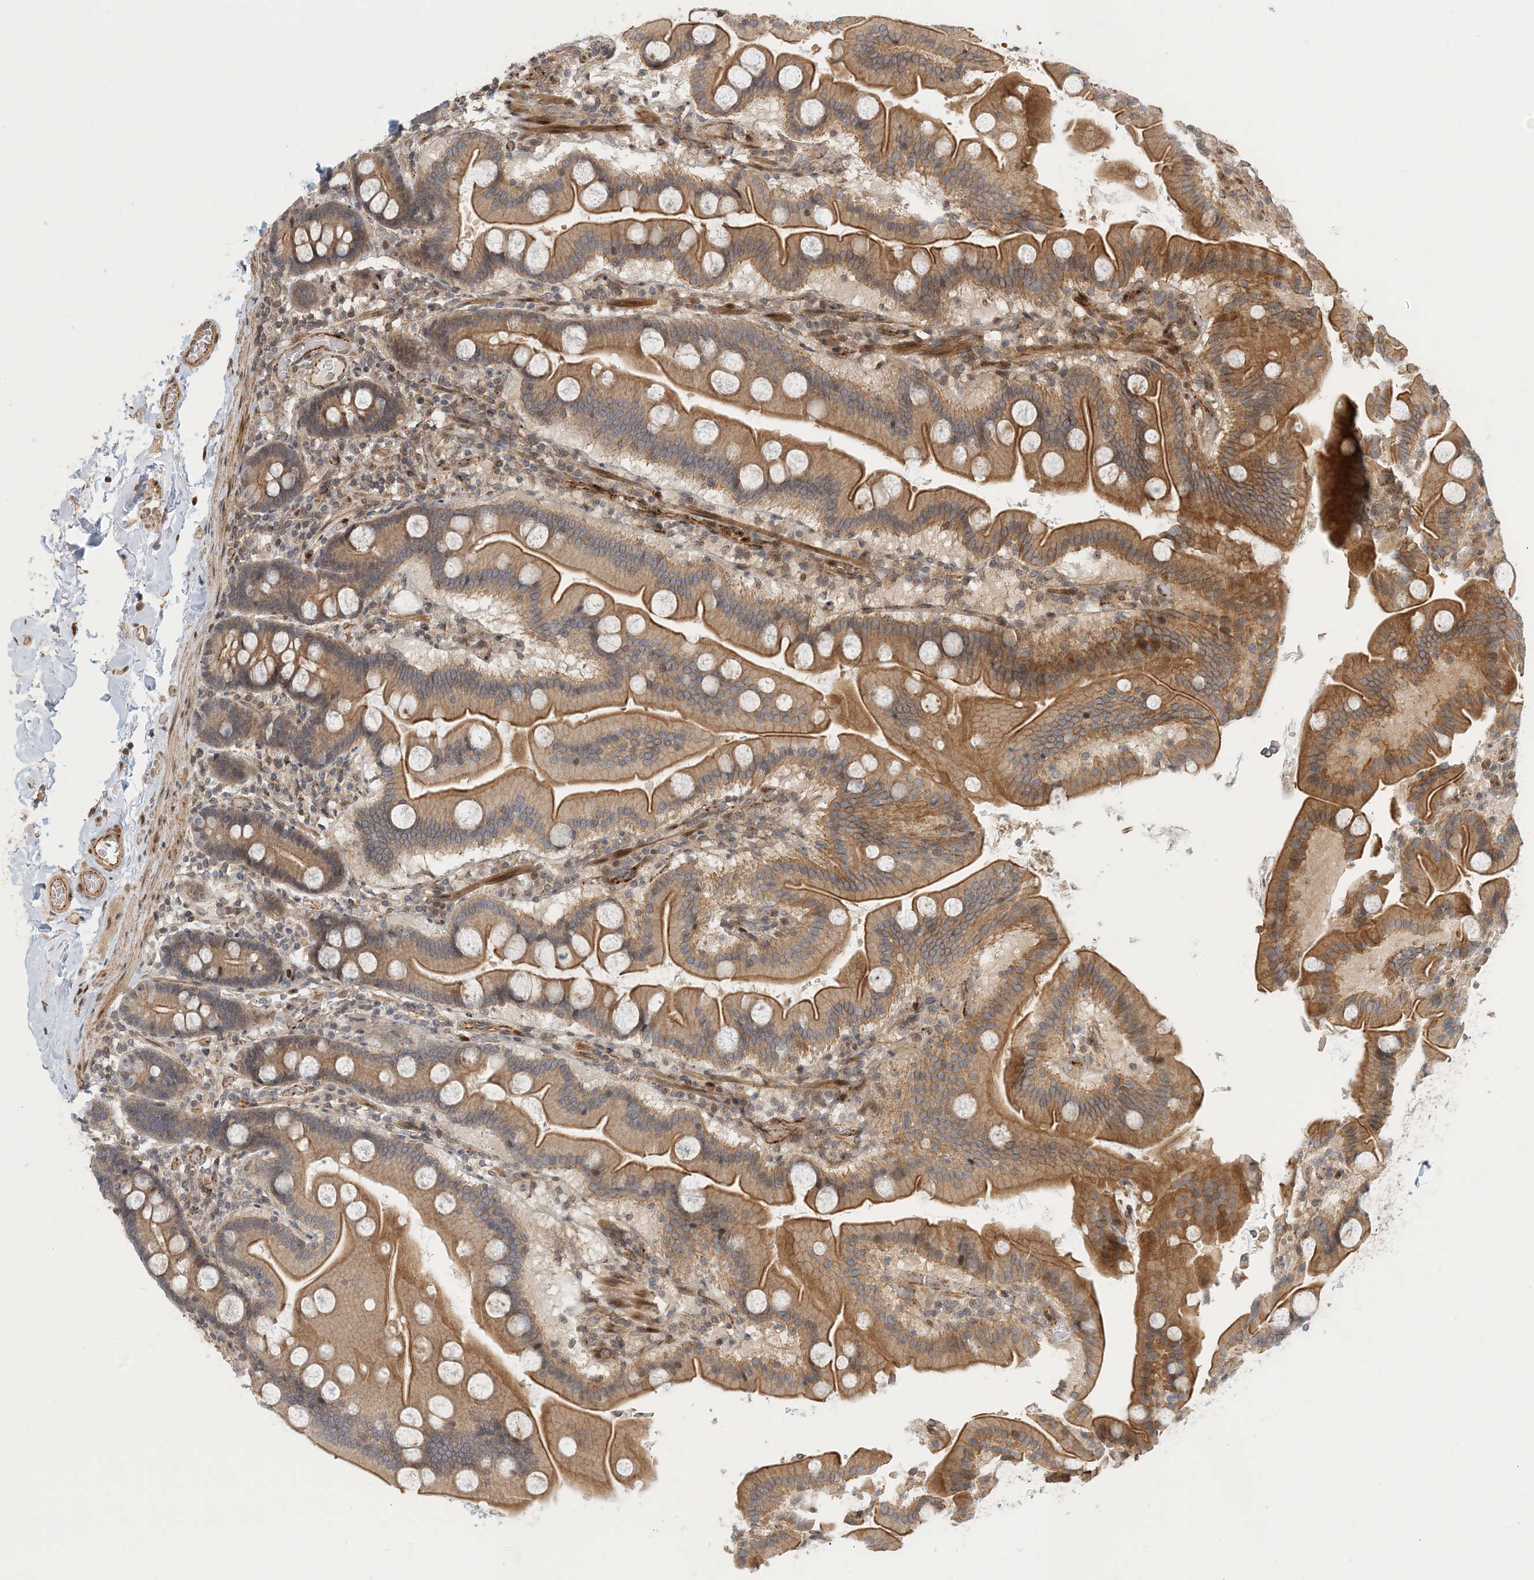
{"staining": {"intensity": "moderate", "quantity": ">75%", "location": "cytoplasmic/membranous"}, "tissue": "duodenum", "cell_type": "Glandular cells", "image_type": "normal", "snomed": [{"axis": "morphology", "description": "Normal tissue, NOS"}, {"axis": "topography", "description": "Duodenum"}], "caption": "Immunohistochemical staining of normal human duodenum displays medium levels of moderate cytoplasmic/membranous positivity in approximately >75% of glandular cells.", "gene": "MAPKBP1", "patient": {"sex": "male", "age": 55}}